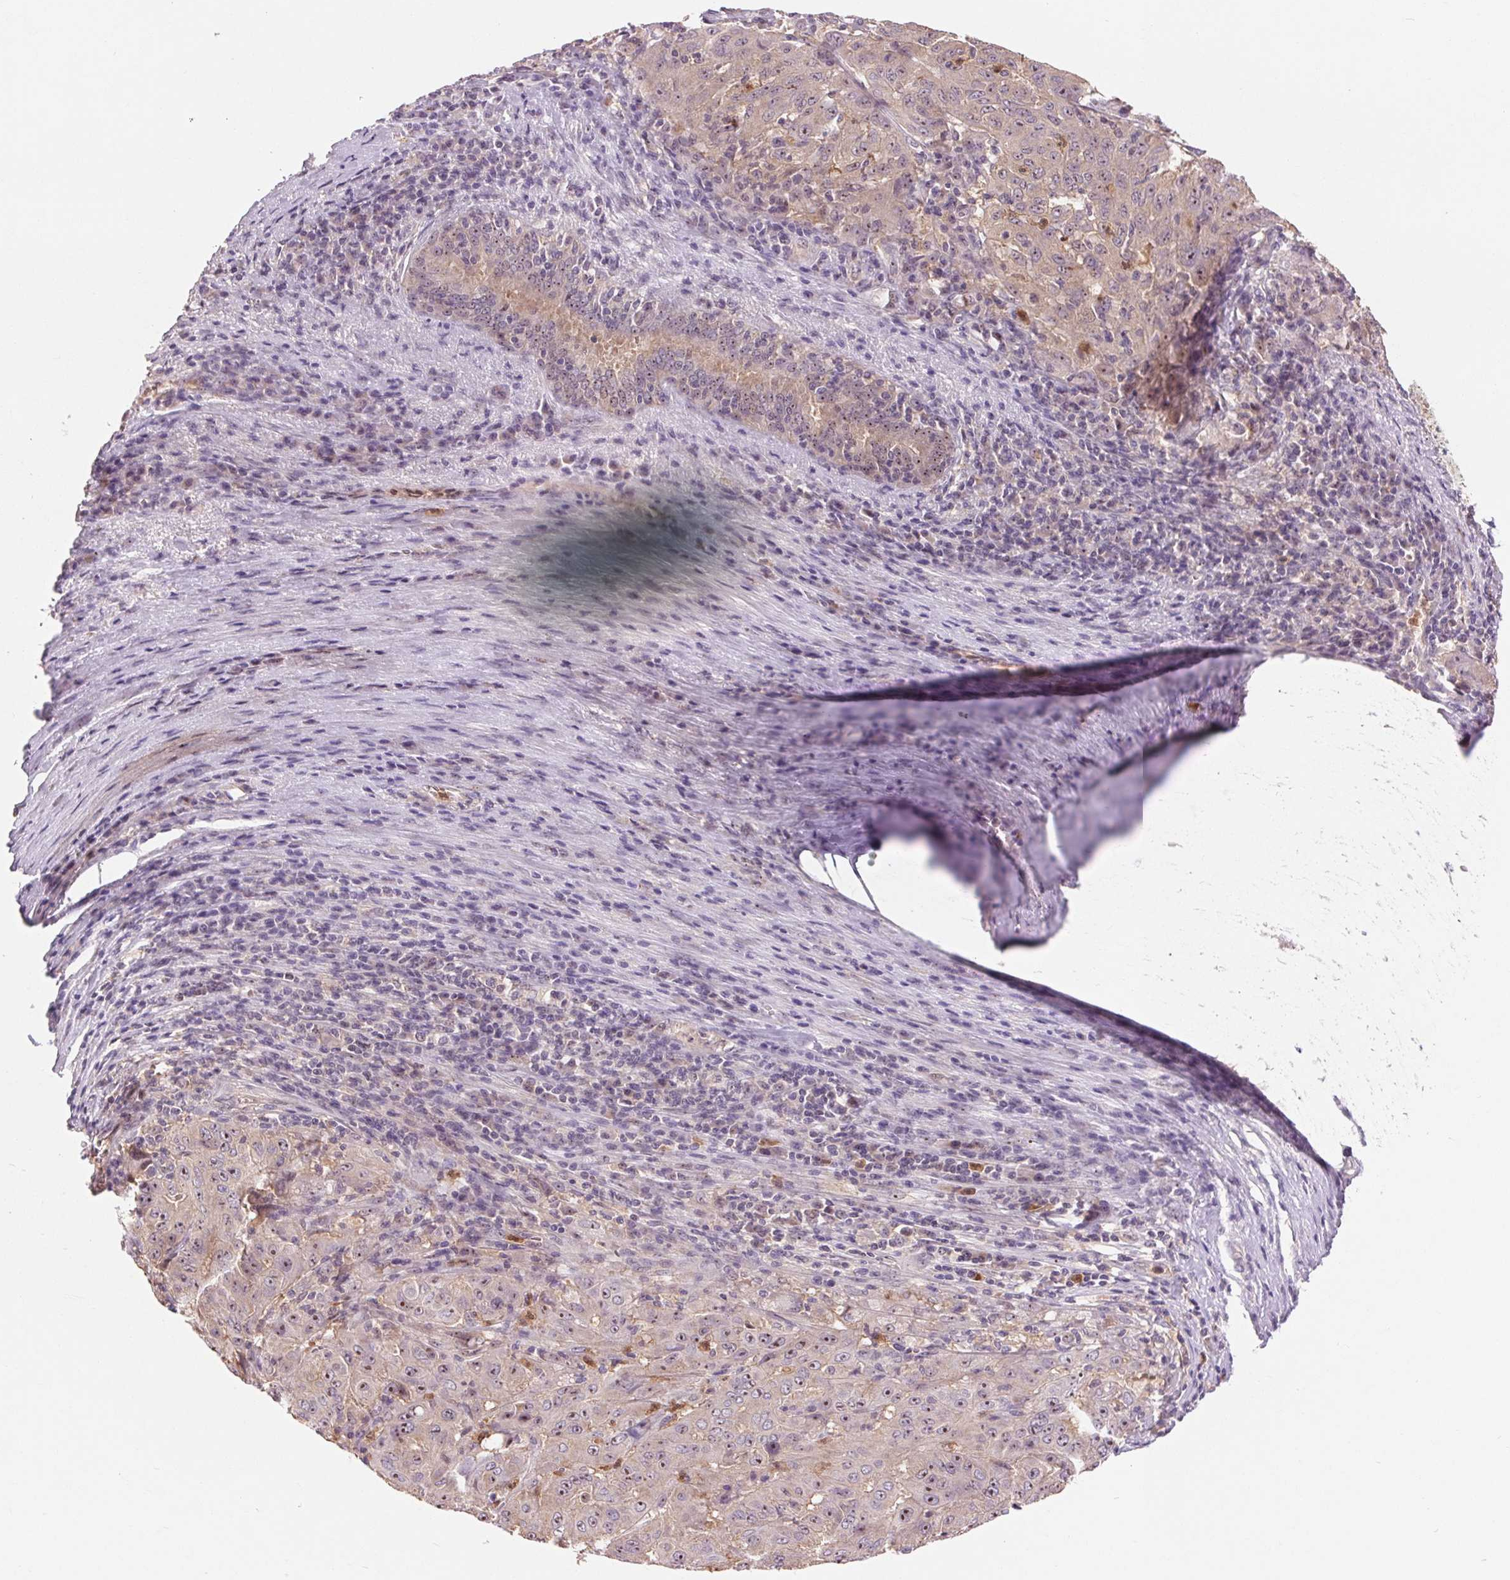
{"staining": {"intensity": "weak", "quantity": "<25%", "location": "cytoplasmic/membranous,nuclear"}, "tissue": "pancreatic cancer", "cell_type": "Tumor cells", "image_type": "cancer", "snomed": [{"axis": "morphology", "description": "Adenocarcinoma, NOS"}, {"axis": "topography", "description": "Pancreas"}], "caption": "Immunohistochemical staining of adenocarcinoma (pancreatic) displays no significant expression in tumor cells.", "gene": "RANBP3L", "patient": {"sex": "male", "age": 63}}